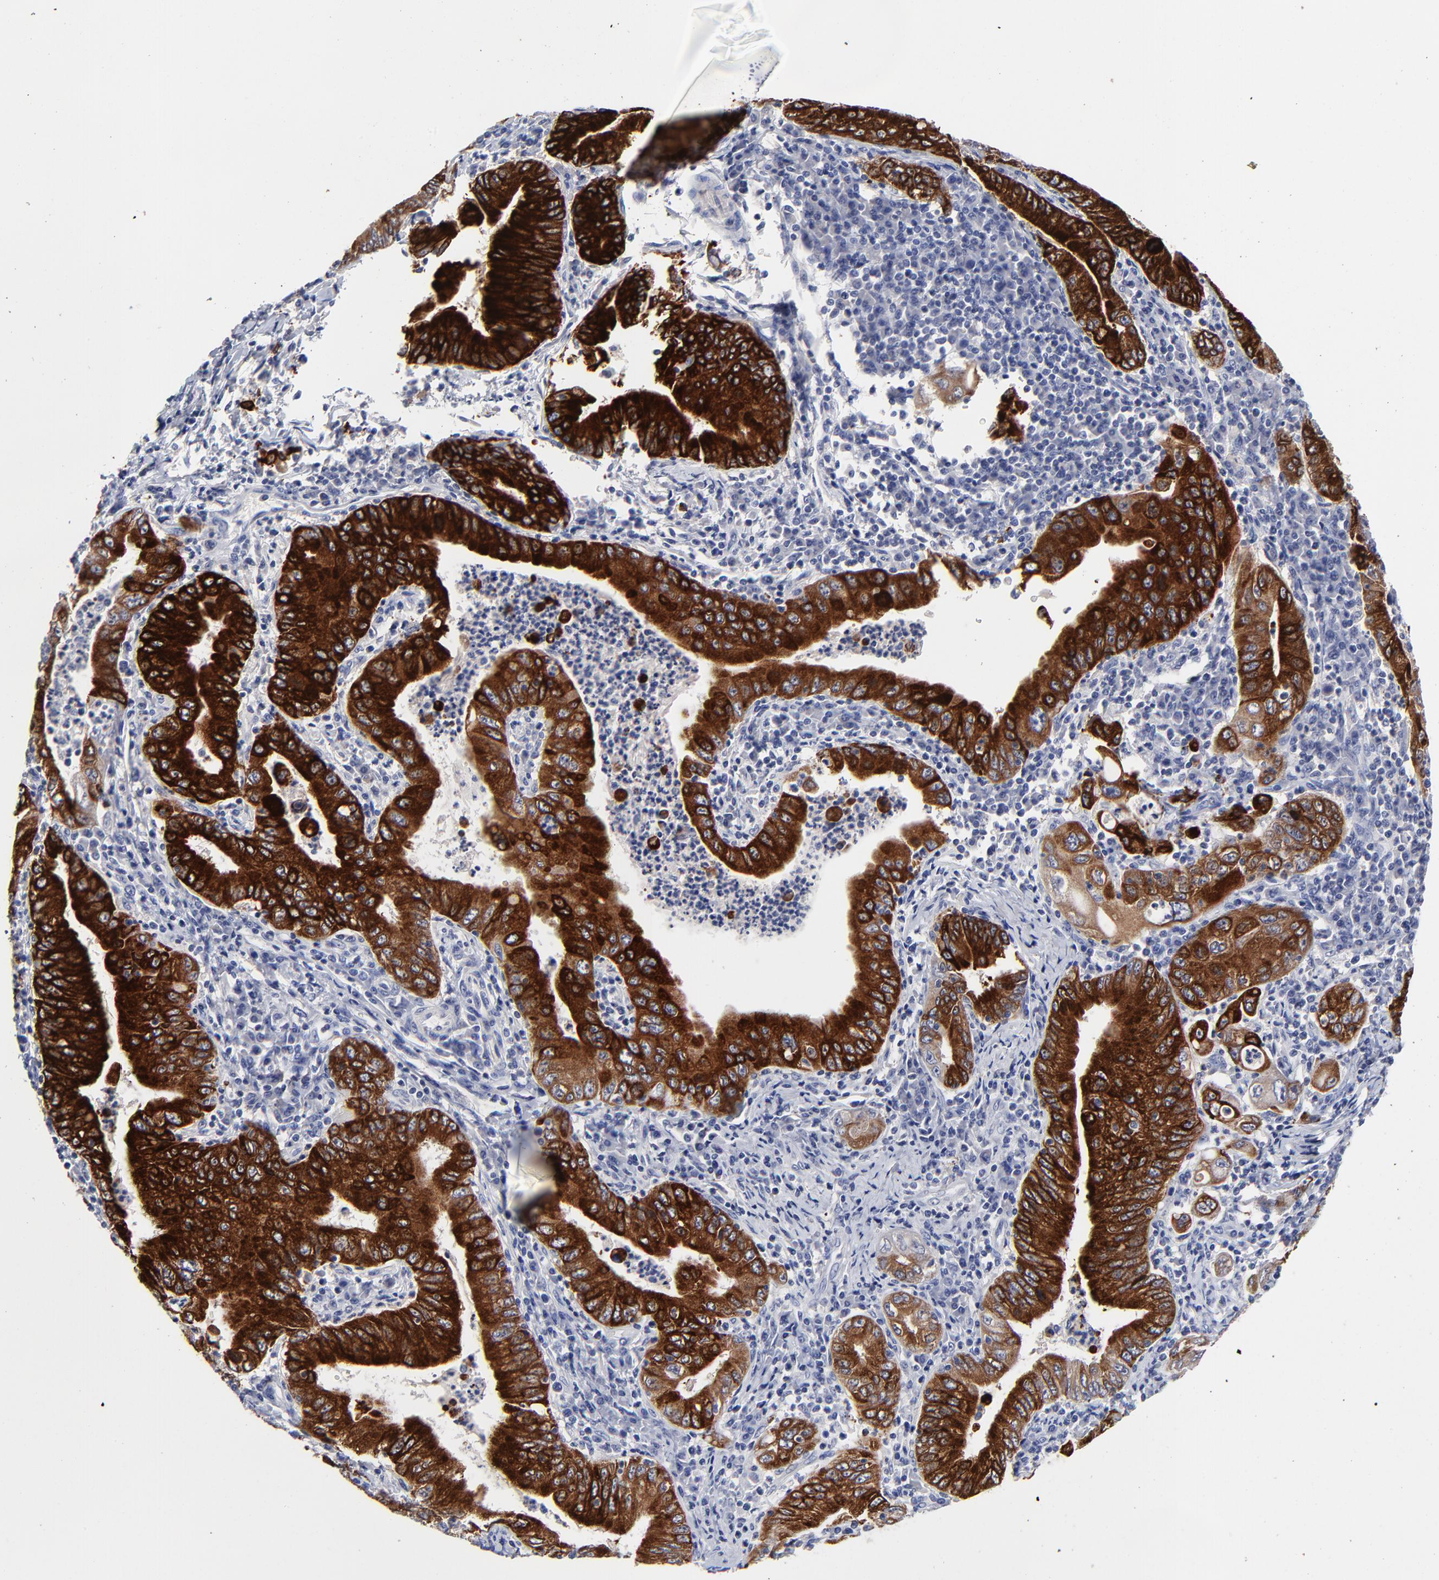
{"staining": {"intensity": "strong", "quantity": ">75%", "location": "cytoplasmic/membranous"}, "tissue": "stomach cancer", "cell_type": "Tumor cells", "image_type": "cancer", "snomed": [{"axis": "morphology", "description": "Normal tissue, NOS"}, {"axis": "morphology", "description": "Adenocarcinoma, NOS"}, {"axis": "topography", "description": "Esophagus"}, {"axis": "topography", "description": "Stomach, upper"}, {"axis": "topography", "description": "Peripheral nerve tissue"}], "caption": "Tumor cells show high levels of strong cytoplasmic/membranous staining in approximately >75% of cells in human stomach cancer (adenocarcinoma).", "gene": "CXADR", "patient": {"sex": "male", "age": 62}}